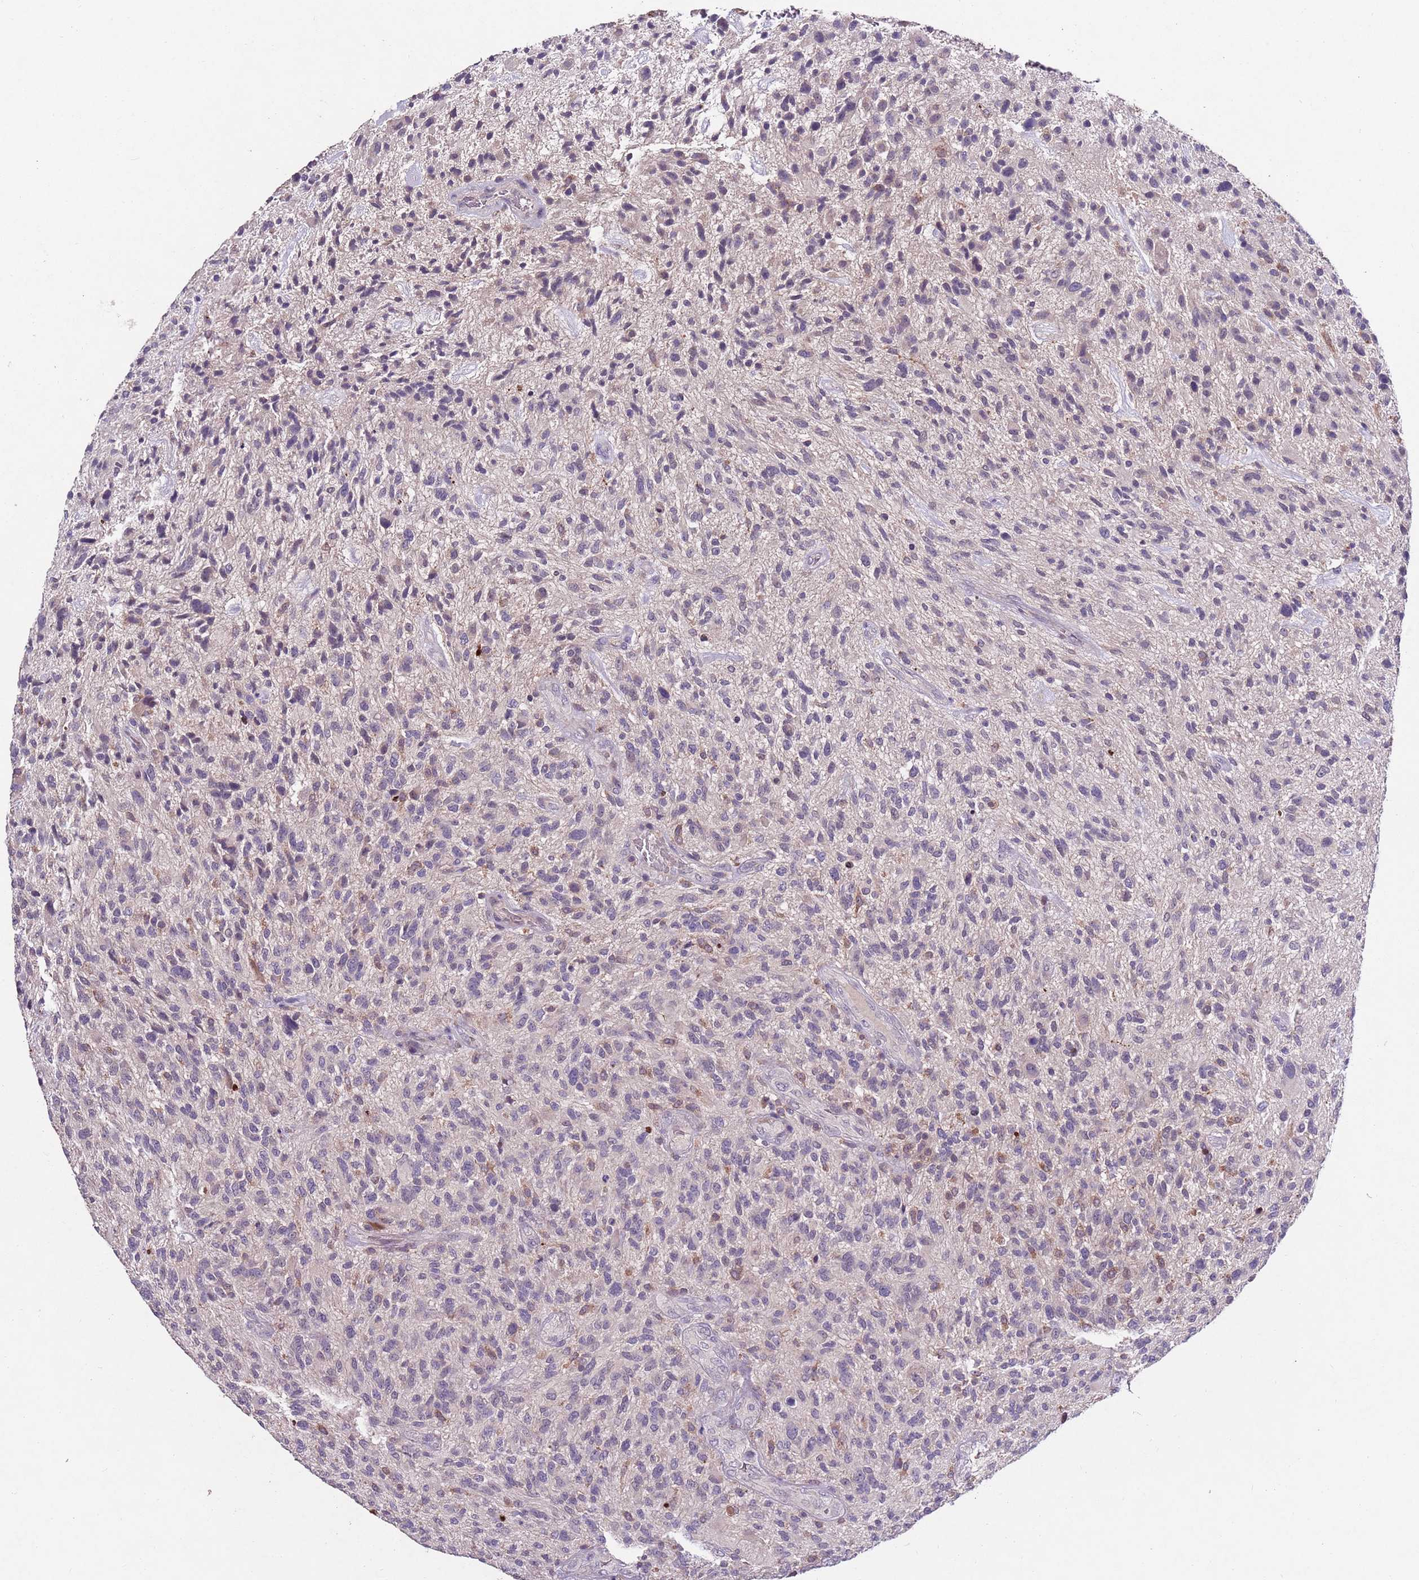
{"staining": {"intensity": "negative", "quantity": "none", "location": "none"}, "tissue": "glioma", "cell_type": "Tumor cells", "image_type": "cancer", "snomed": [{"axis": "morphology", "description": "Glioma, malignant, High grade"}, {"axis": "topography", "description": "Brain"}], "caption": "Human glioma stained for a protein using immunohistochemistry exhibits no positivity in tumor cells.", "gene": "NRDE2", "patient": {"sex": "male", "age": 47}}